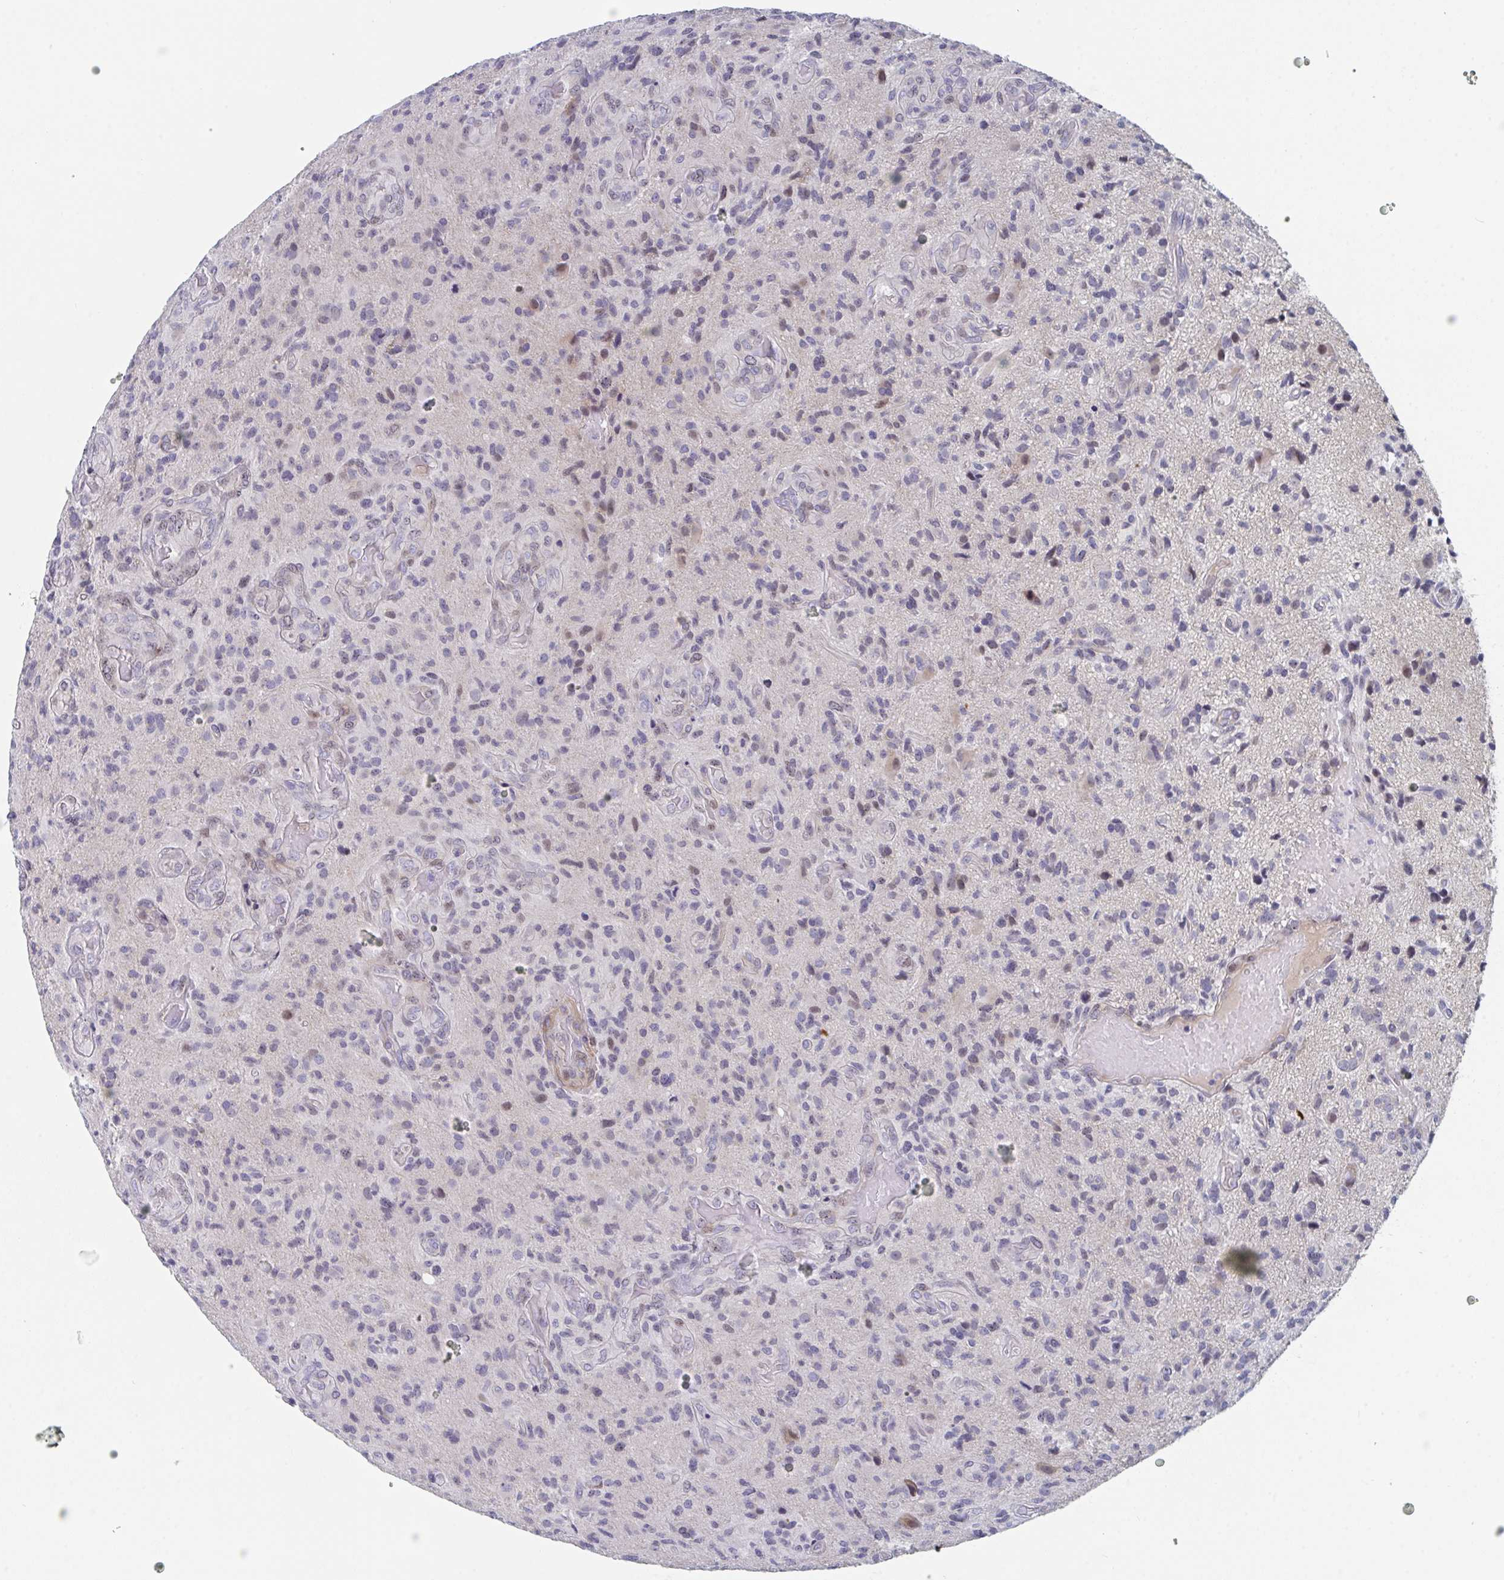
{"staining": {"intensity": "weak", "quantity": "25%-75%", "location": "nuclear"}, "tissue": "glioma", "cell_type": "Tumor cells", "image_type": "cancer", "snomed": [{"axis": "morphology", "description": "Glioma, malignant, High grade"}, {"axis": "topography", "description": "Brain"}], "caption": "A micrograph of human malignant high-grade glioma stained for a protein exhibits weak nuclear brown staining in tumor cells.", "gene": "CENPT", "patient": {"sex": "male", "age": 55}}